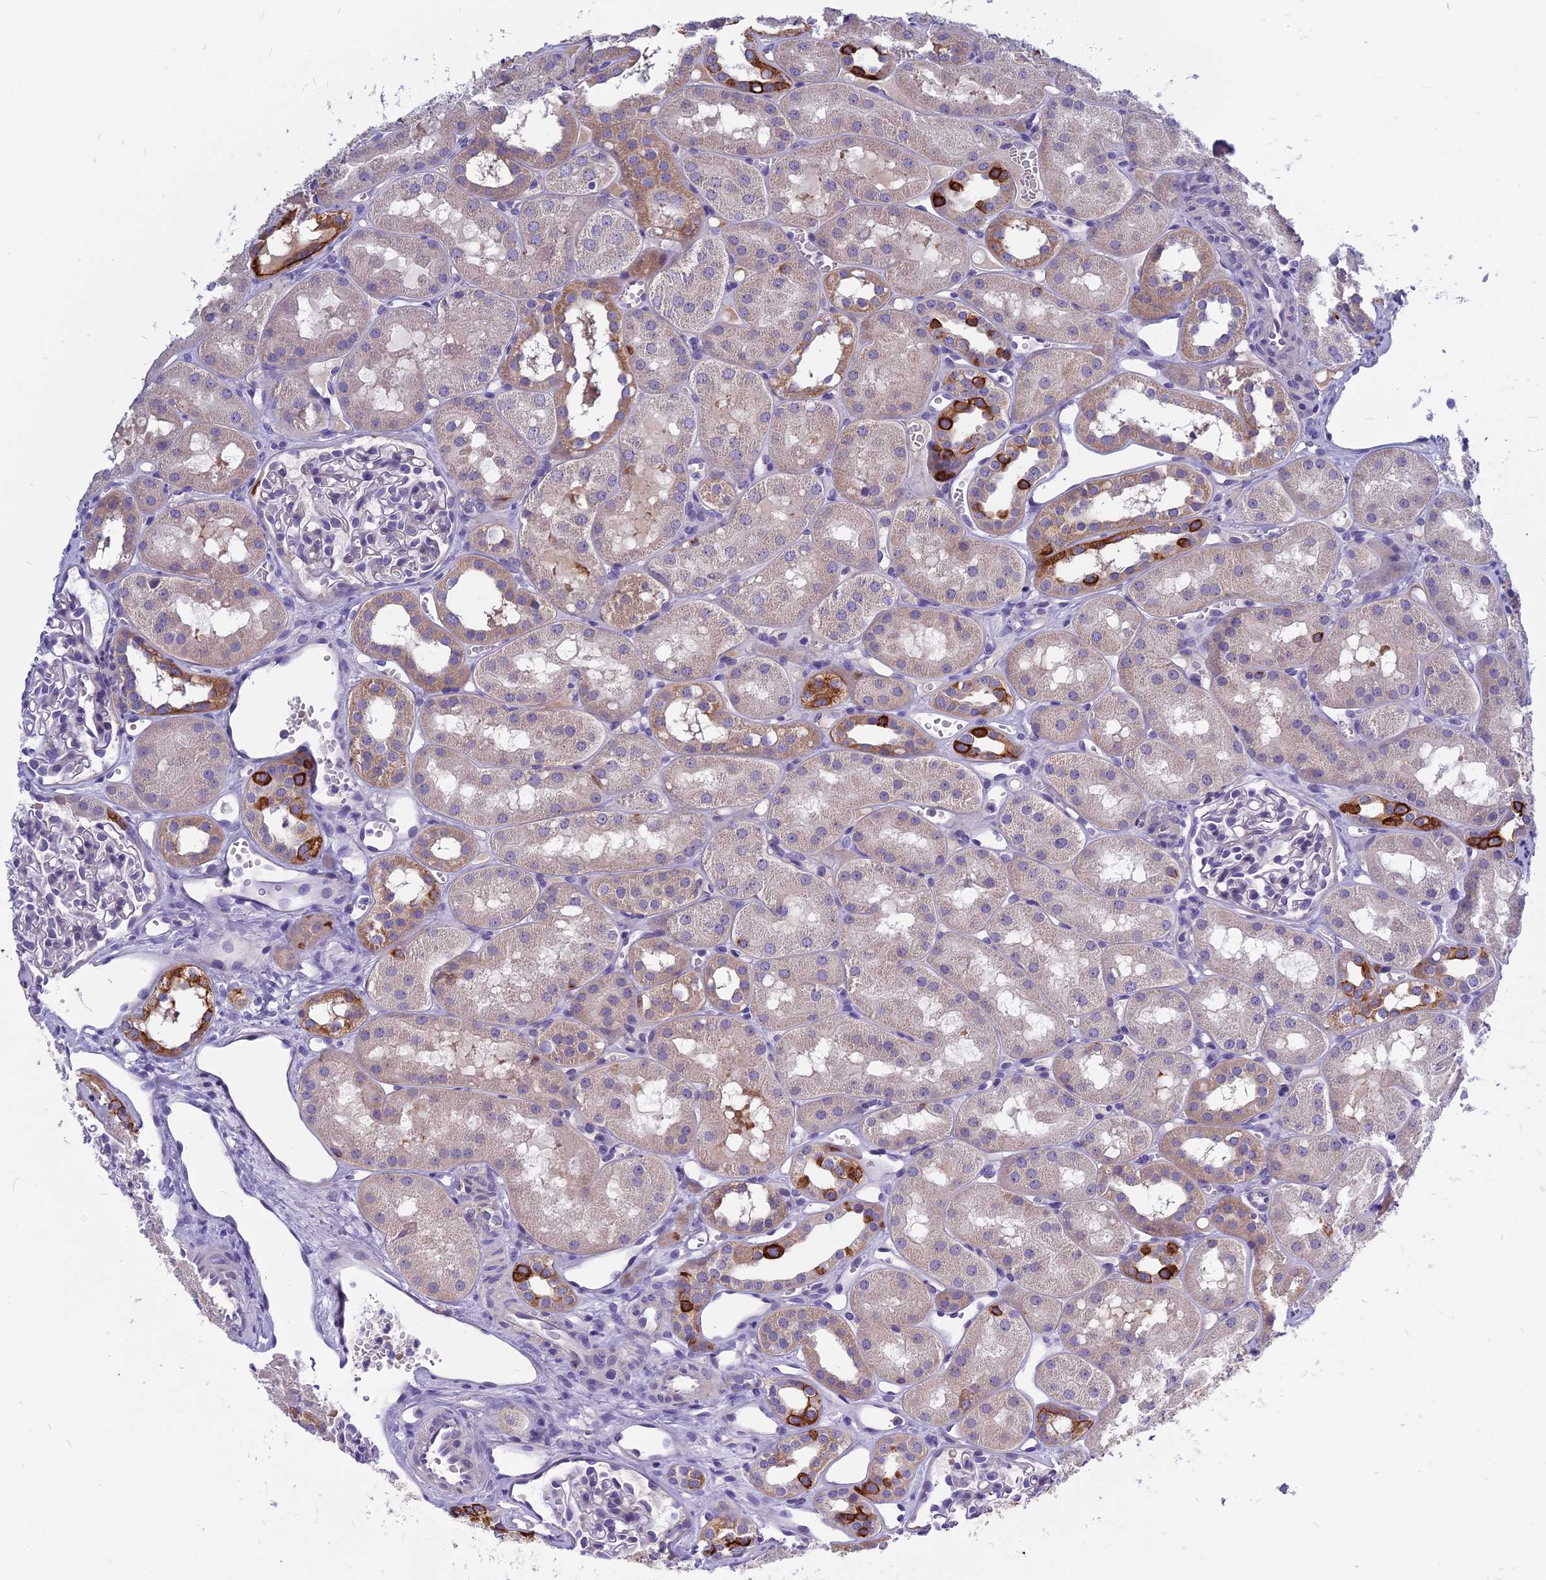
{"staining": {"intensity": "negative", "quantity": "none", "location": "none"}, "tissue": "kidney", "cell_type": "Cells in glomeruli", "image_type": "normal", "snomed": [{"axis": "morphology", "description": "Normal tissue, NOS"}, {"axis": "topography", "description": "Kidney"}], "caption": "There is no significant expression in cells in glomeruli of kidney. Nuclei are stained in blue.", "gene": "RBM41", "patient": {"sex": "male", "age": 16}}